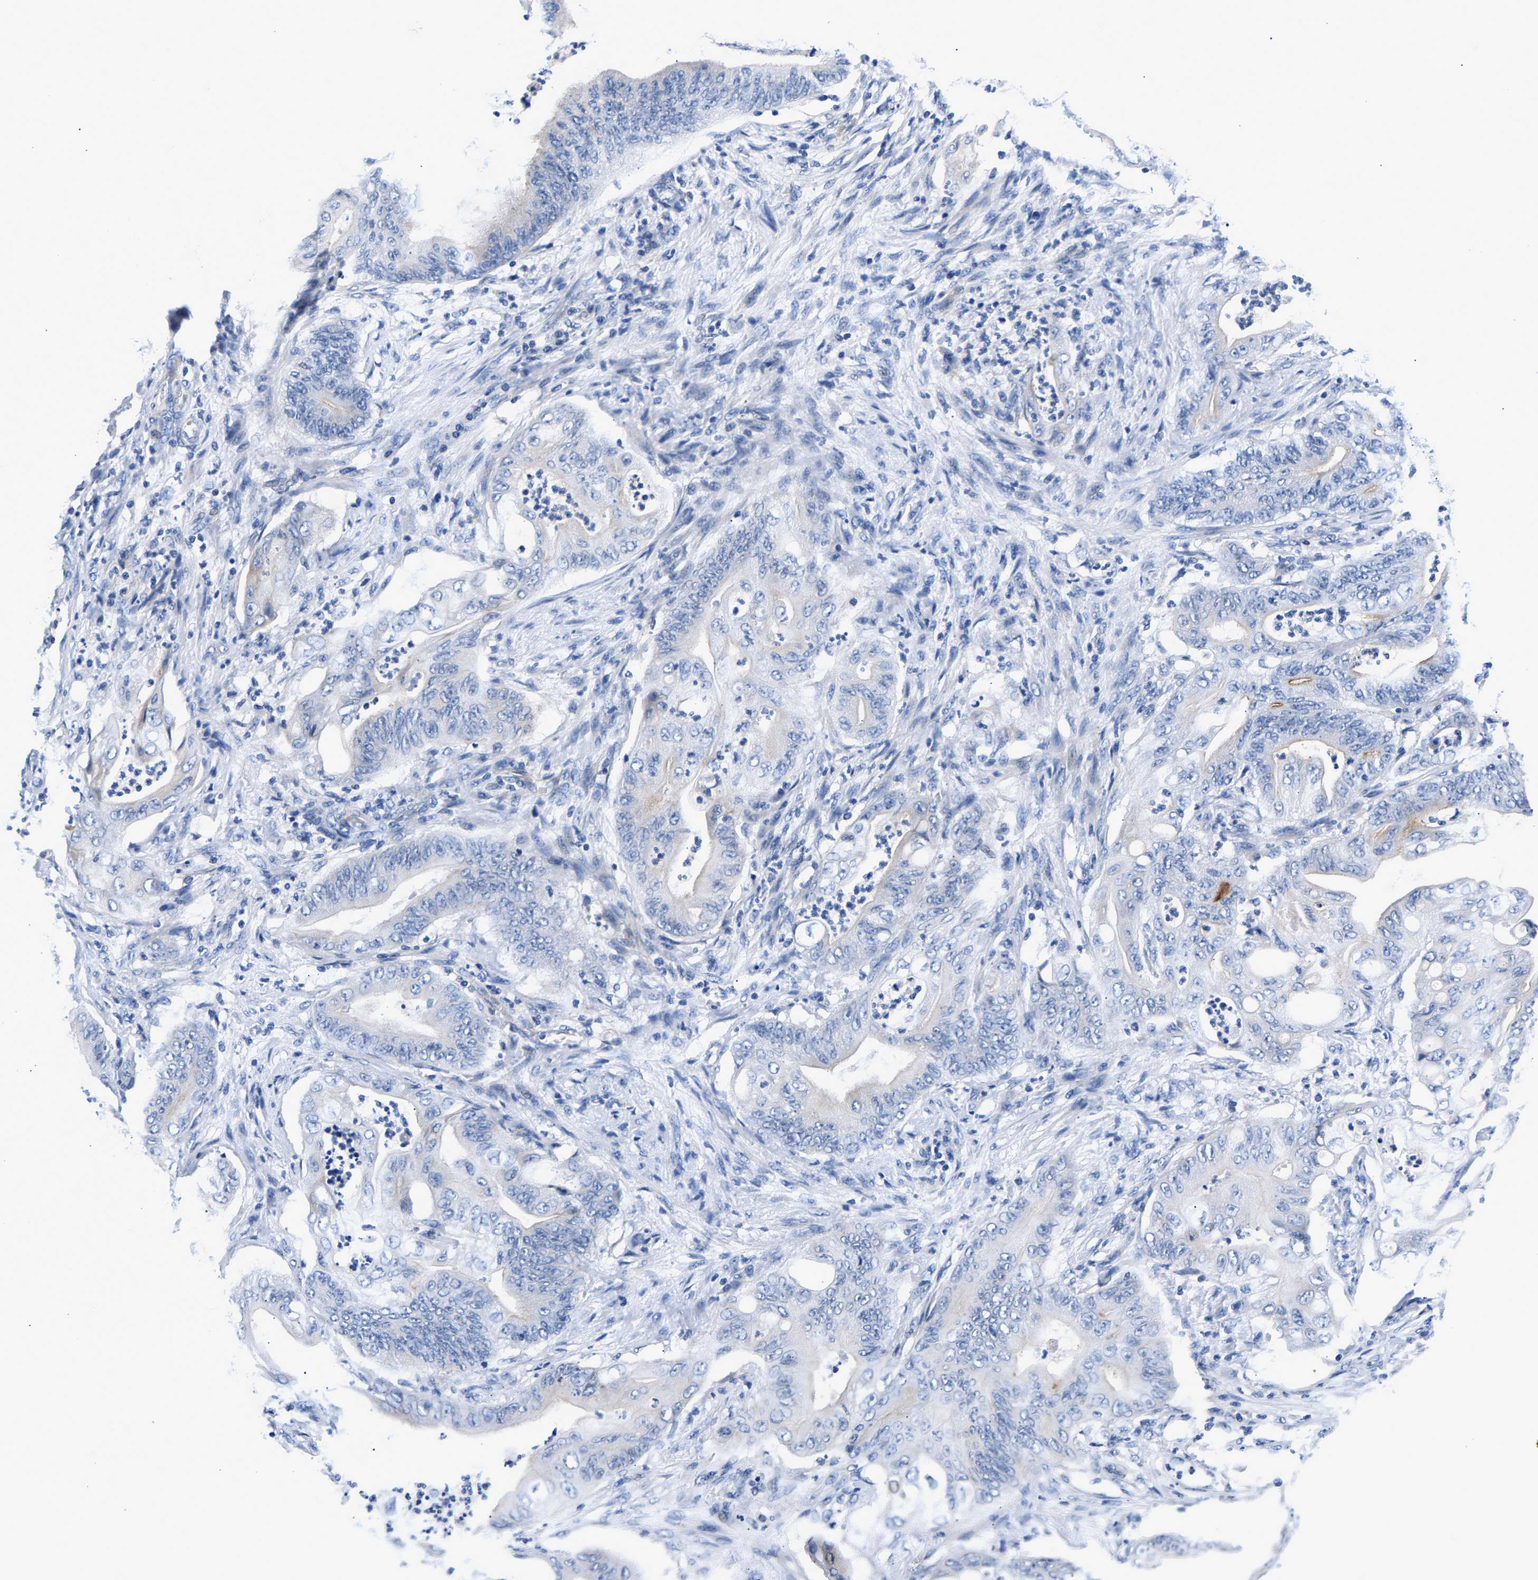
{"staining": {"intensity": "negative", "quantity": "none", "location": "none"}, "tissue": "stomach cancer", "cell_type": "Tumor cells", "image_type": "cancer", "snomed": [{"axis": "morphology", "description": "Adenocarcinoma, NOS"}, {"axis": "topography", "description": "Stomach"}], "caption": "Immunohistochemical staining of human stomach adenocarcinoma displays no significant staining in tumor cells.", "gene": "P2RY4", "patient": {"sex": "female", "age": 73}}